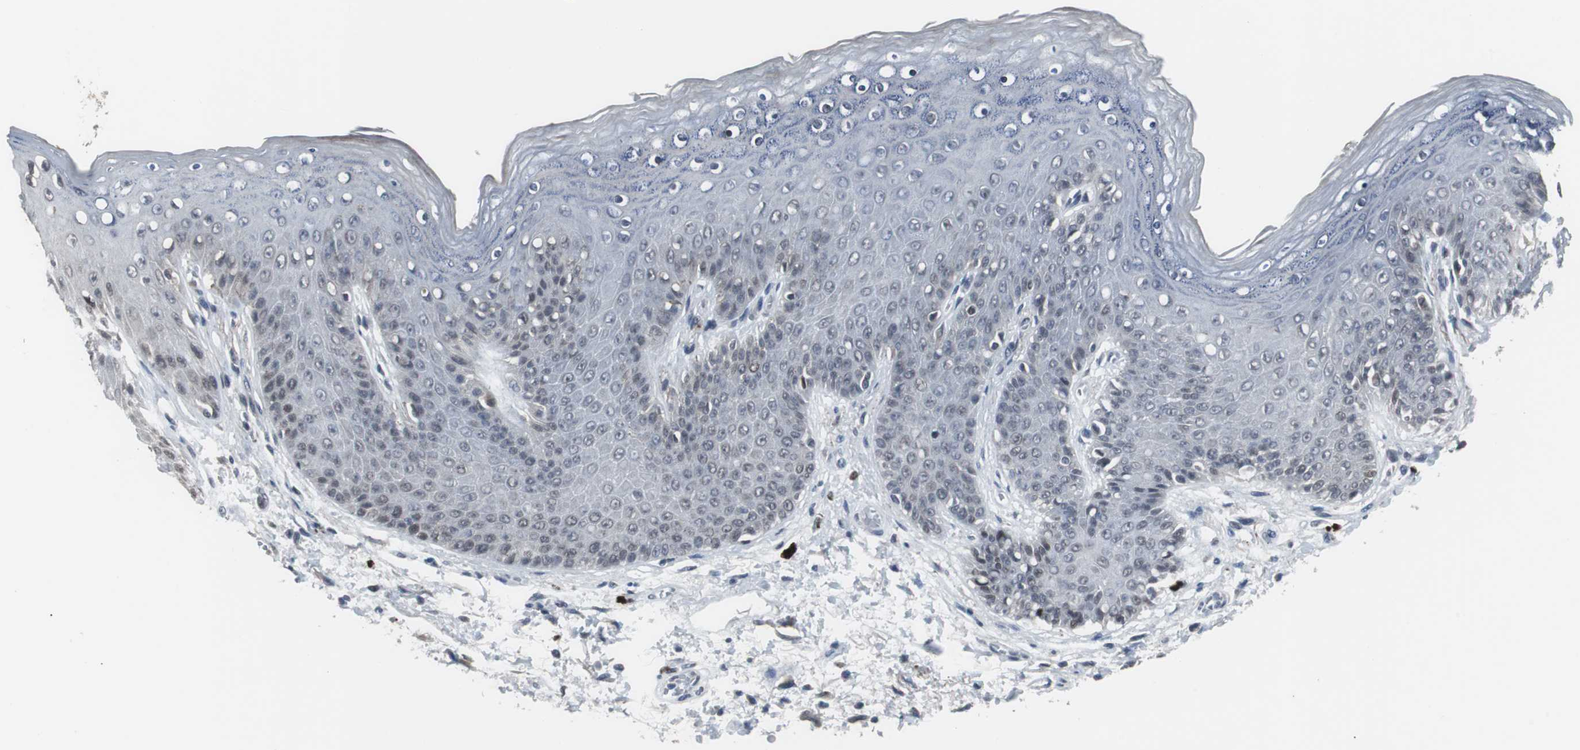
{"staining": {"intensity": "weak", "quantity": "25%-75%", "location": "nuclear"}, "tissue": "skin", "cell_type": "Epidermal cells", "image_type": "normal", "snomed": [{"axis": "morphology", "description": "Normal tissue, NOS"}, {"axis": "topography", "description": "Anal"}], "caption": "High-magnification brightfield microscopy of unremarkable skin stained with DAB (3,3'-diaminobenzidine) (brown) and counterstained with hematoxylin (blue). epidermal cells exhibit weak nuclear expression is seen in about25%-75% of cells. (DAB = brown stain, brightfield microscopy at high magnification).", "gene": "FOXP4", "patient": {"sex": "female", "age": 46}}